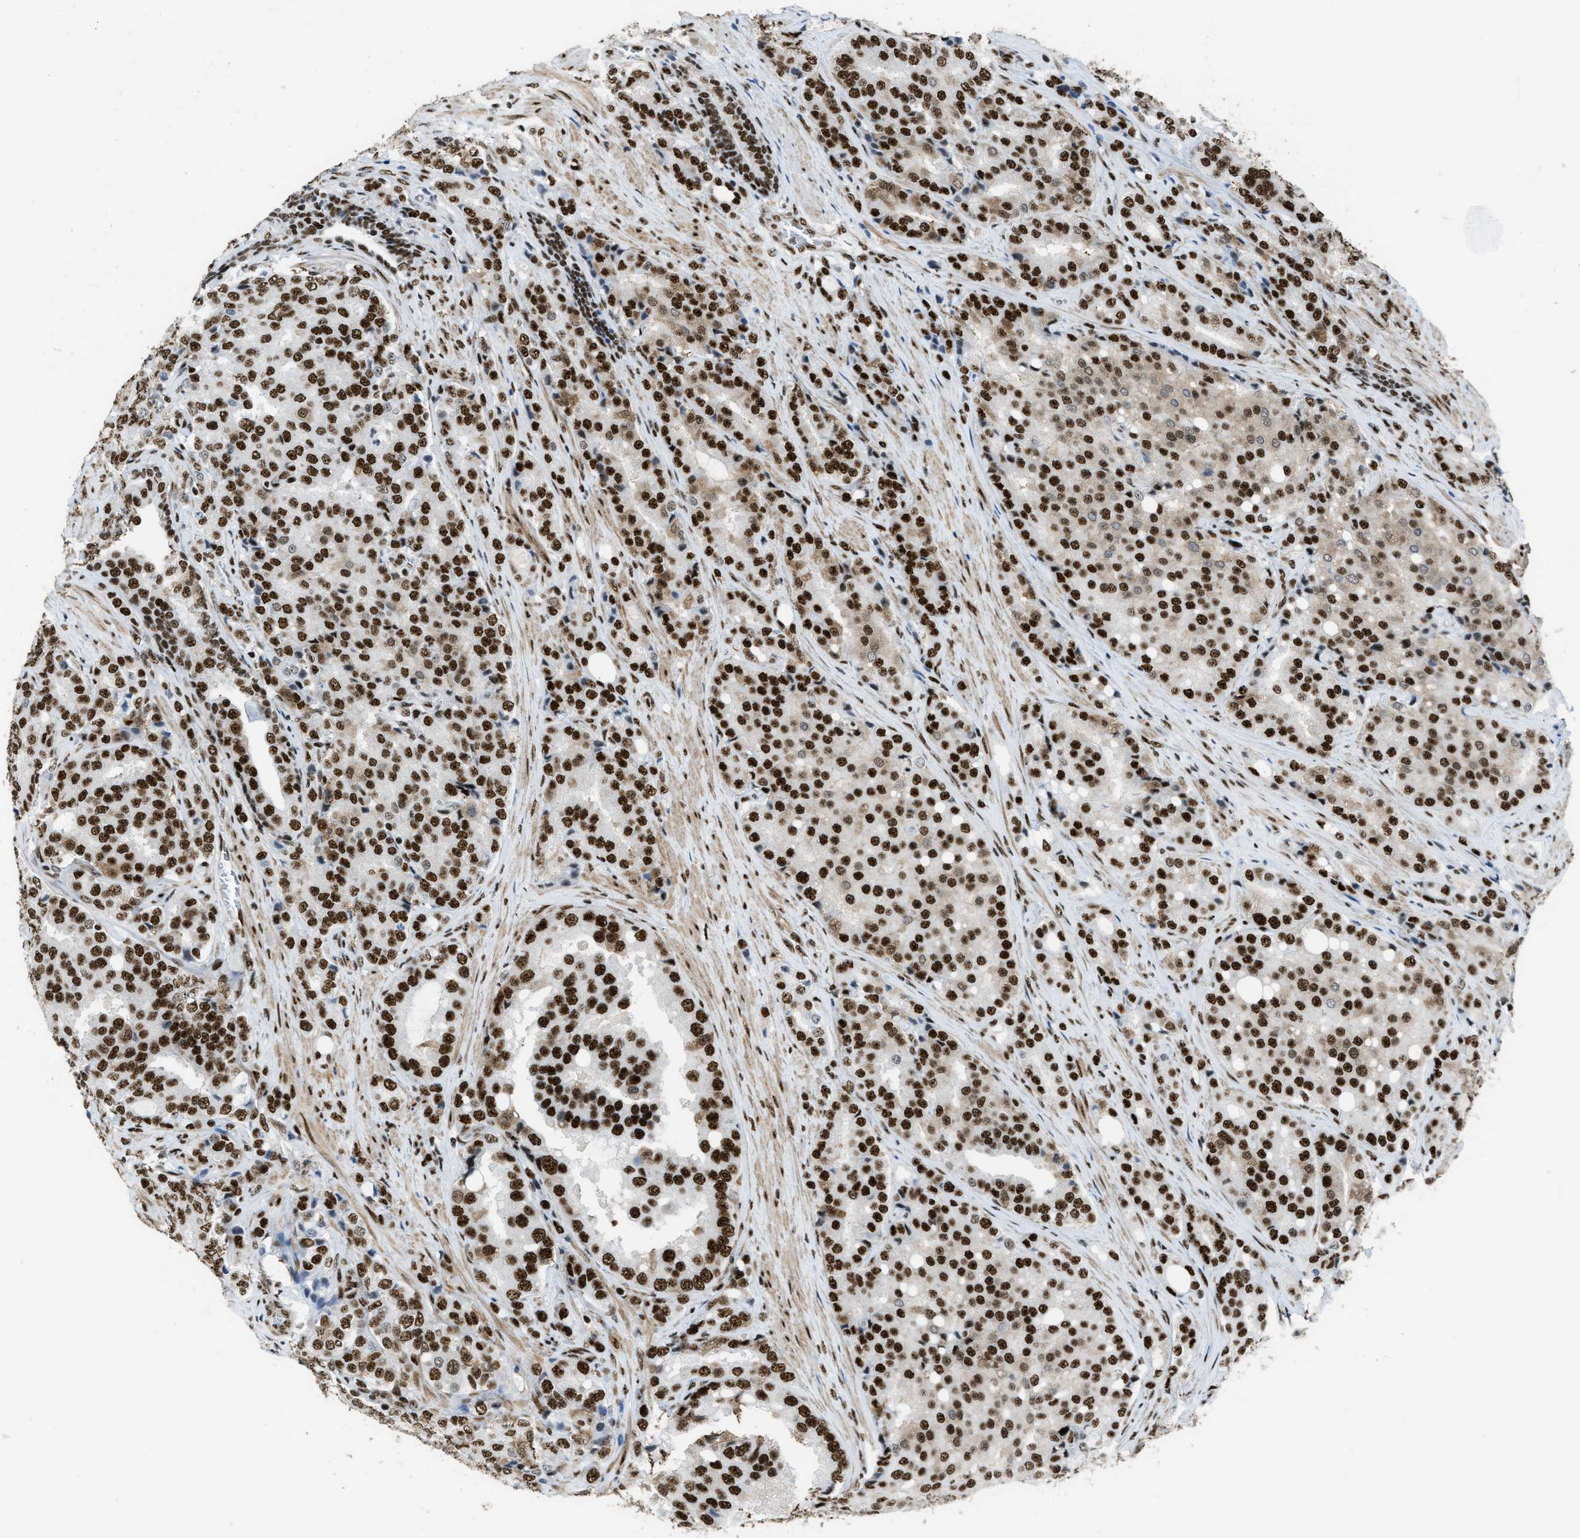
{"staining": {"intensity": "strong", "quantity": ">75%", "location": "nuclear"}, "tissue": "prostate cancer", "cell_type": "Tumor cells", "image_type": "cancer", "snomed": [{"axis": "morphology", "description": "Adenocarcinoma, High grade"}, {"axis": "topography", "description": "Prostate"}], "caption": "High-magnification brightfield microscopy of high-grade adenocarcinoma (prostate) stained with DAB (3,3'-diaminobenzidine) (brown) and counterstained with hematoxylin (blue). tumor cells exhibit strong nuclear expression is present in approximately>75% of cells.", "gene": "ZNF207", "patient": {"sex": "male", "age": 50}}